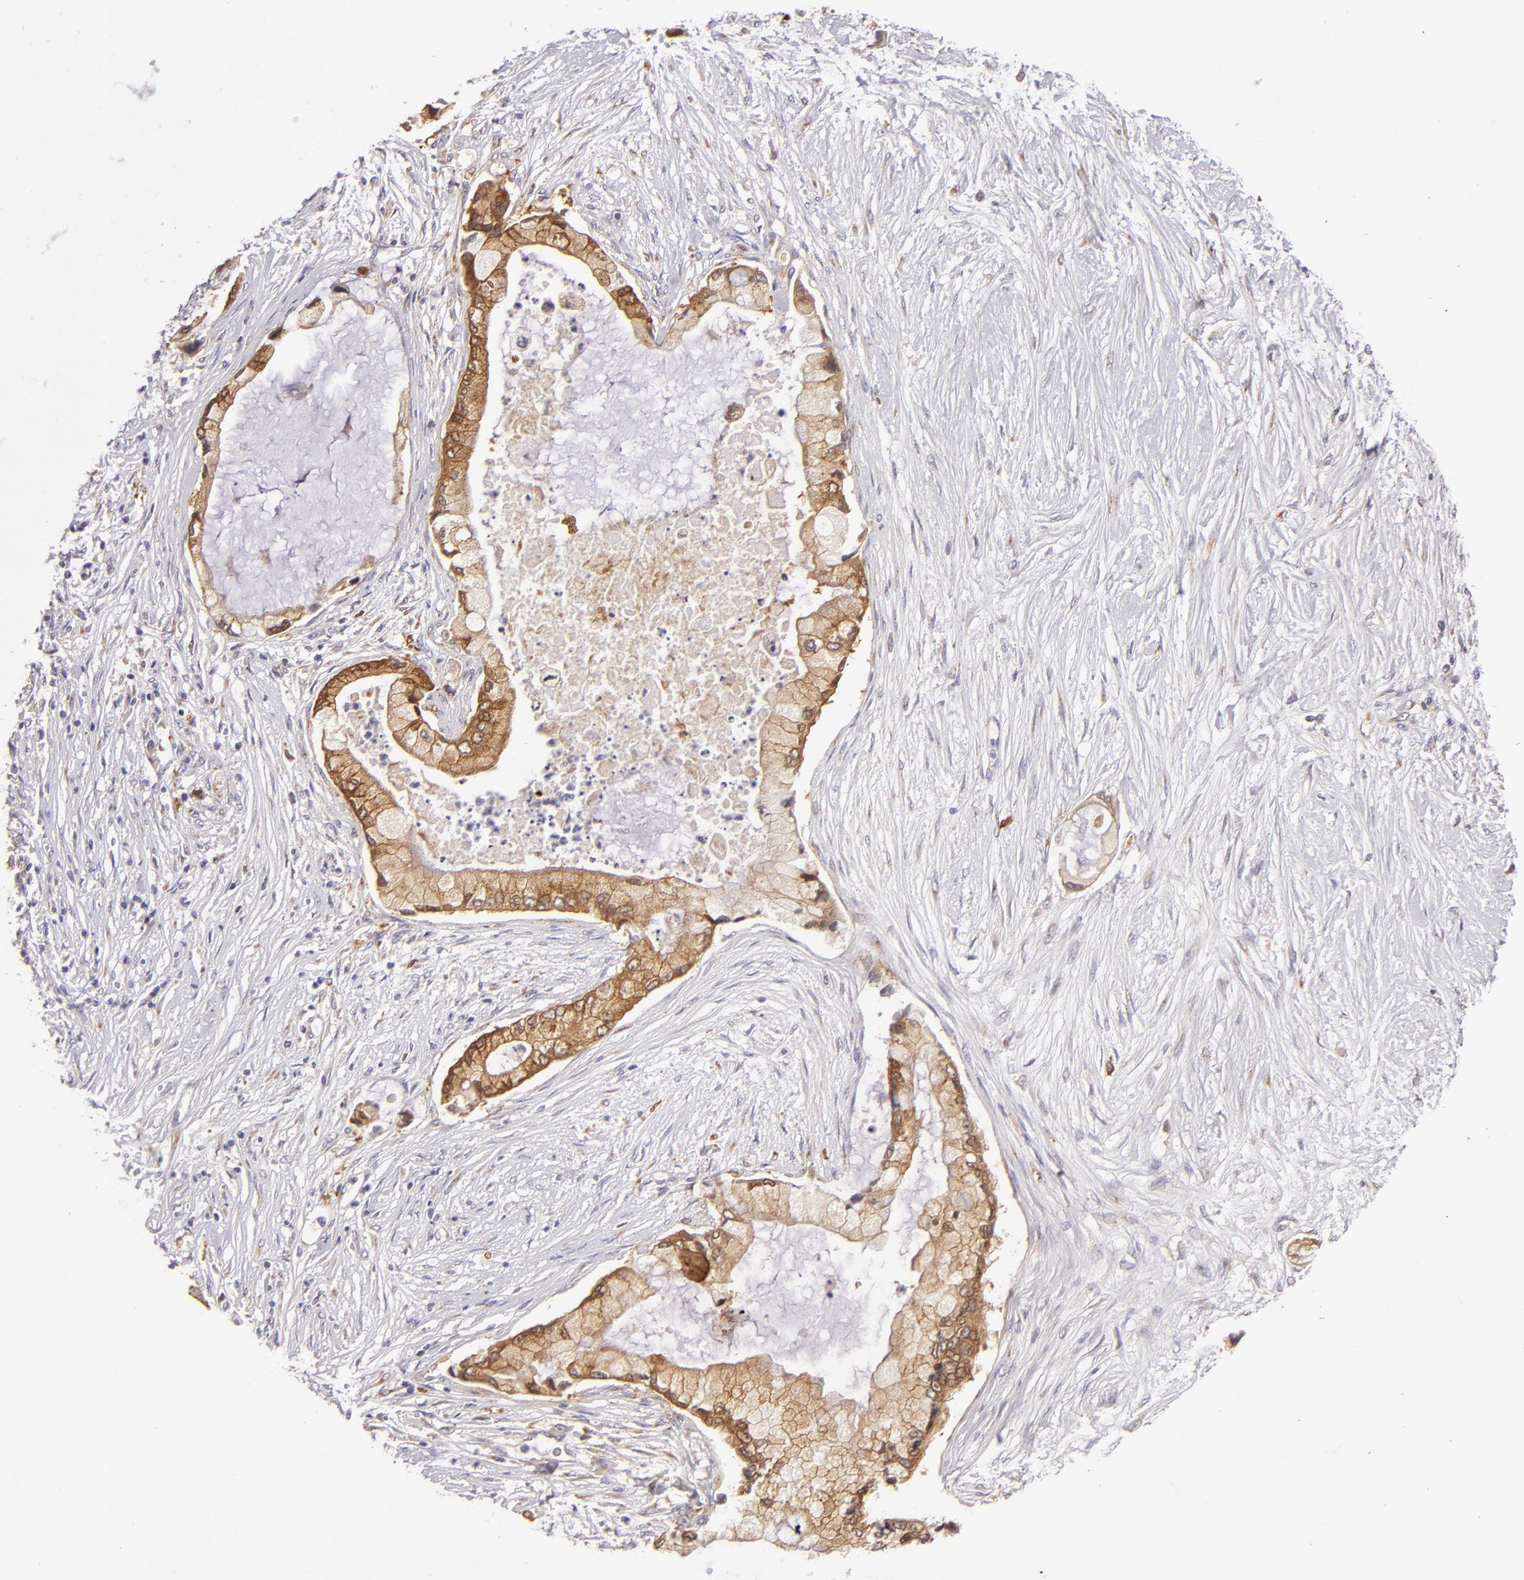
{"staining": {"intensity": "strong", "quantity": ">75%", "location": "cytoplasmic/membranous"}, "tissue": "pancreatic cancer", "cell_type": "Tumor cells", "image_type": "cancer", "snomed": [{"axis": "morphology", "description": "Adenocarcinoma, NOS"}, {"axis": "topography", "description": "Pancreas"}], "caption": "The immunohistochemical stain shows strong cytoplasmic/membranous positivity in tumor cells of pancreatic adenocarcinoma tissue. Nuclei are stained in blue.", "gene": "SH2D4A", "patient": {"sex": "female", "age": 59}}